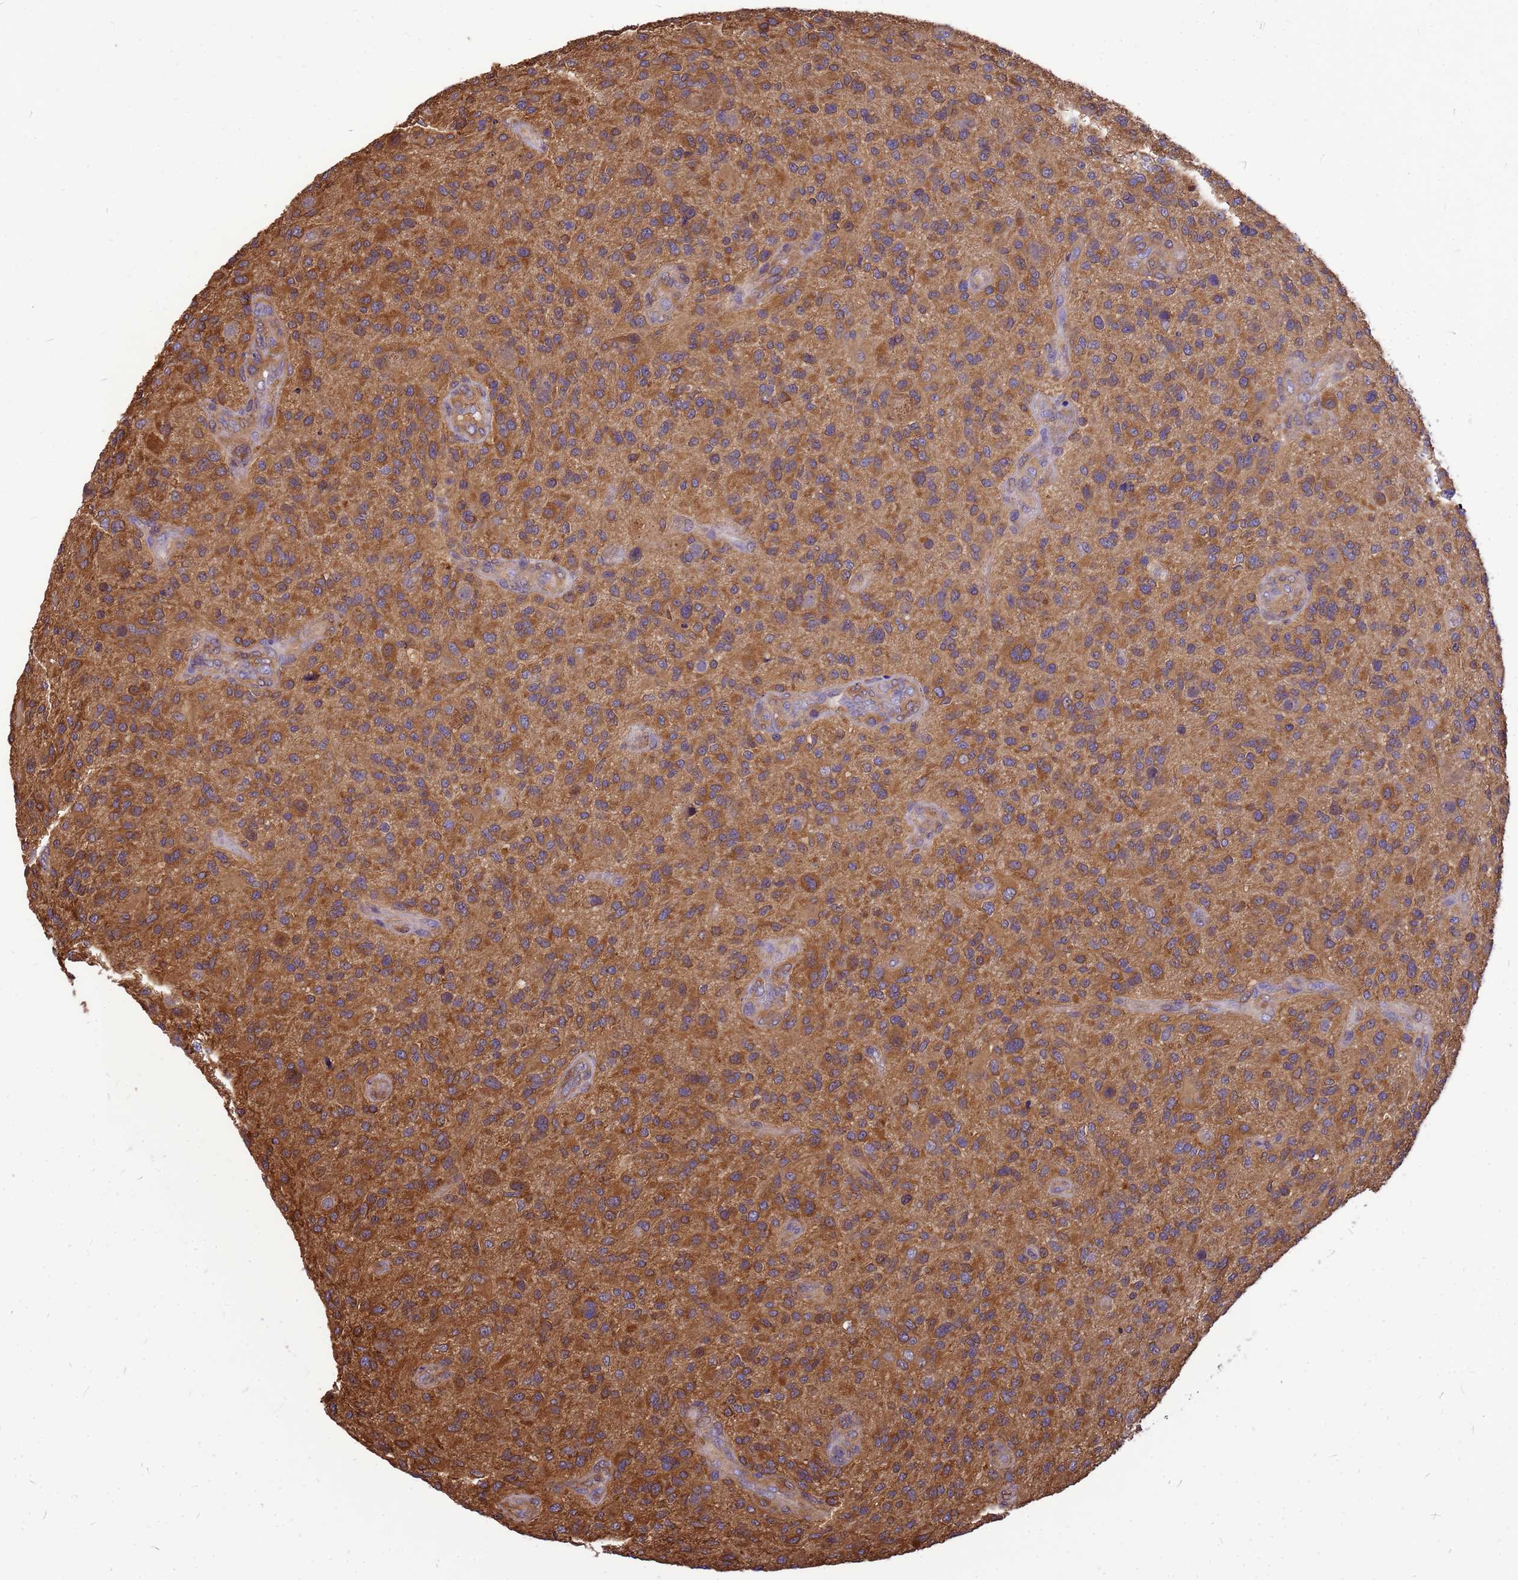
{"staining": {"intensity": "moderate", "quantity": ">75%", "location": "cytoplasmic/membranous"}, "tissue": "glioma", "cell_type": "Tumor cells", "image_type": "cancer", "snomed": [{"axis": "morphology", "description": "Glioma, malignant, High grade"}, {"axis": "topography", "description": "Brain"}], "caption": "Malignant high-grade glioma tissue exhibits moderate cytoplasmic/membranous expression in about >75% of tumor cells, visualized by immunohistochemistry. Using DAB (3,3'-diaminobenzidine) (brown) and hematoxylin (blue) stains, captured at high magnification using brightfield microscopy.", "gene": "GID4", "patient": {"sex": "male", "age": 47}}